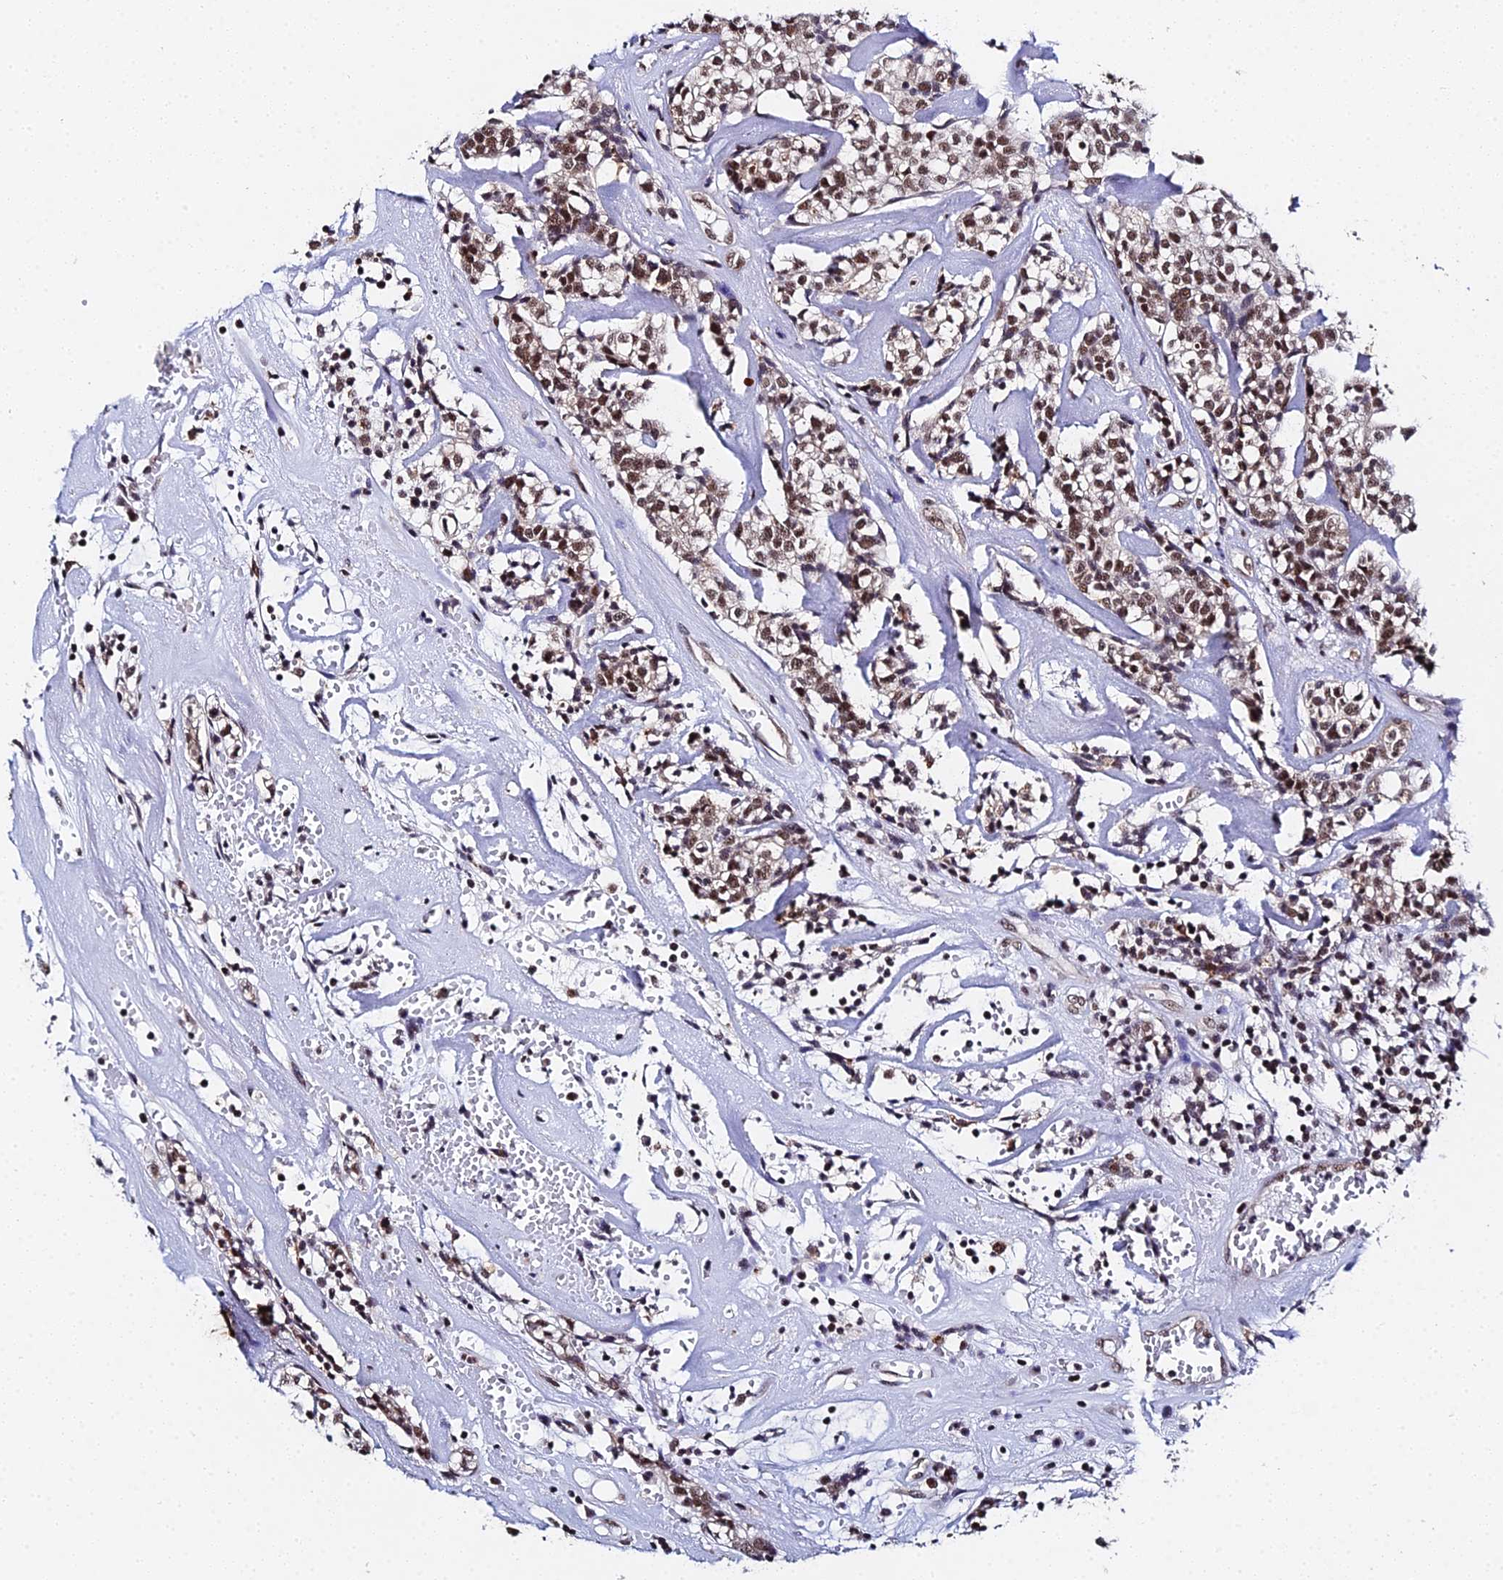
{"staining": {"intensity": "strong", "quantity": ">75%", "location": "nuclear"}, "tissue": "head and neck cancer", "cell_type": "Tumor cells", "image_type": "cancer", "snomed": [{"axis": "morphology", "description": "Adenocarcinoma, NOS"}, {"axis": "topography", "description": "Salivary gland"}, {"axis": "topography", "description": "Head-Neck"}], "caption": "Immunohistochemical staining of head and neck cancer (adenocarcinoma) reveals high levels of strong nuclear staining in approximately >75% of tumor cells. The staining is performed using DAB brown chromogen to label protein expression. The nuclei are counter-stained blue using hematoxylin.", "gene": "MAGOHB", "patient": {"sex": "female", "age": 65}}